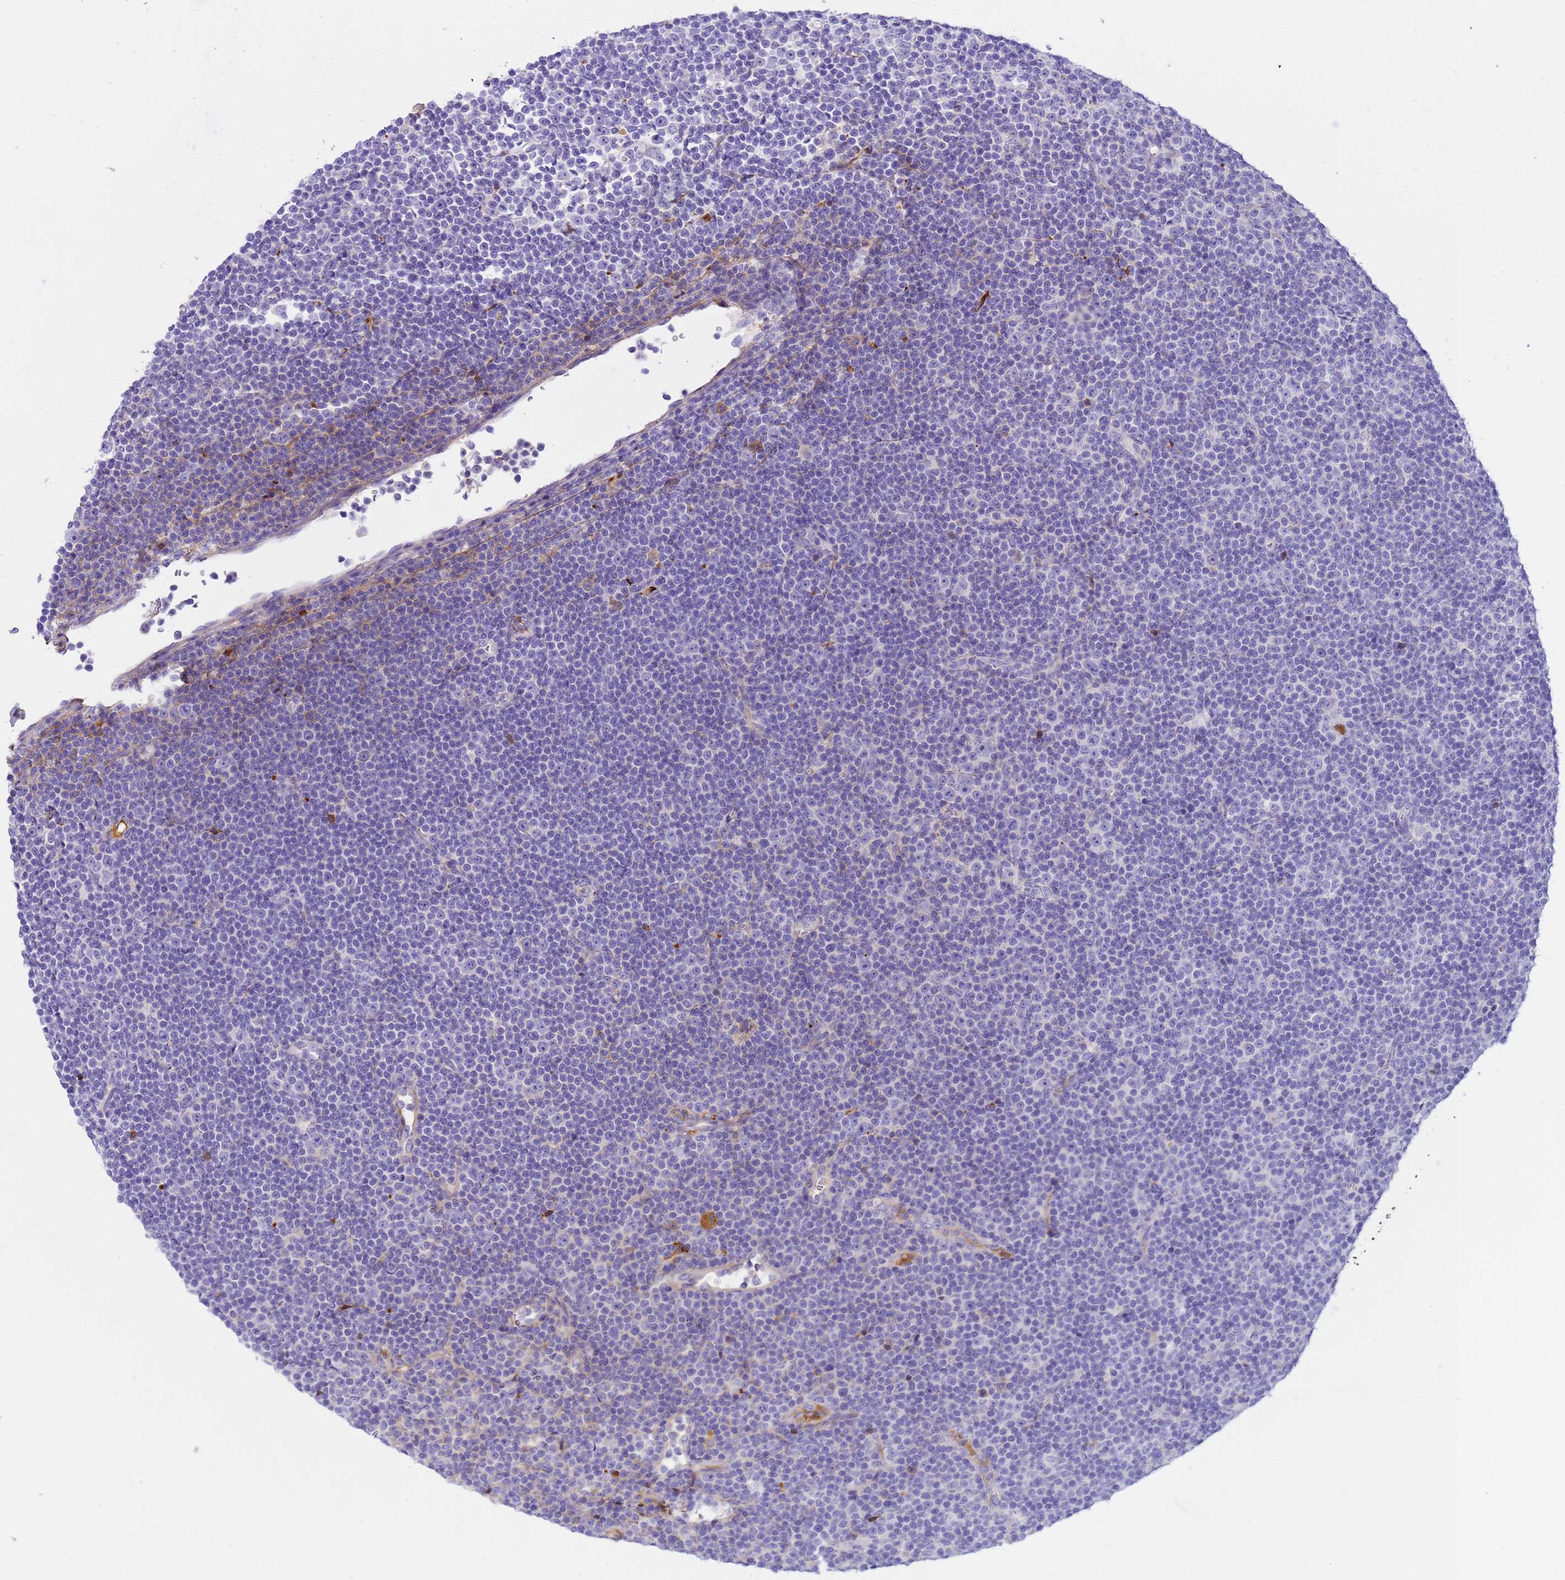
{"staining": {"intensity": "negative", "quantity": "none", "location": "none"}, "tissue": "lymphoma", "cell_type": "Tumor cells", "image_type": "cancer", "snomed": [{"axis": "morphology", "description": "Malignant lymphoma, non-Hodgkin's type, Low grade"}, {"axis": "topography", "description": "Lymph node"}], "caption": "Human lymphoma stained for a protein using immunohistochemistry (IHC) displays no positivity in tumor cells.", "gene": "CFHR2", "patient": {"sex": "female", "age": 67}}